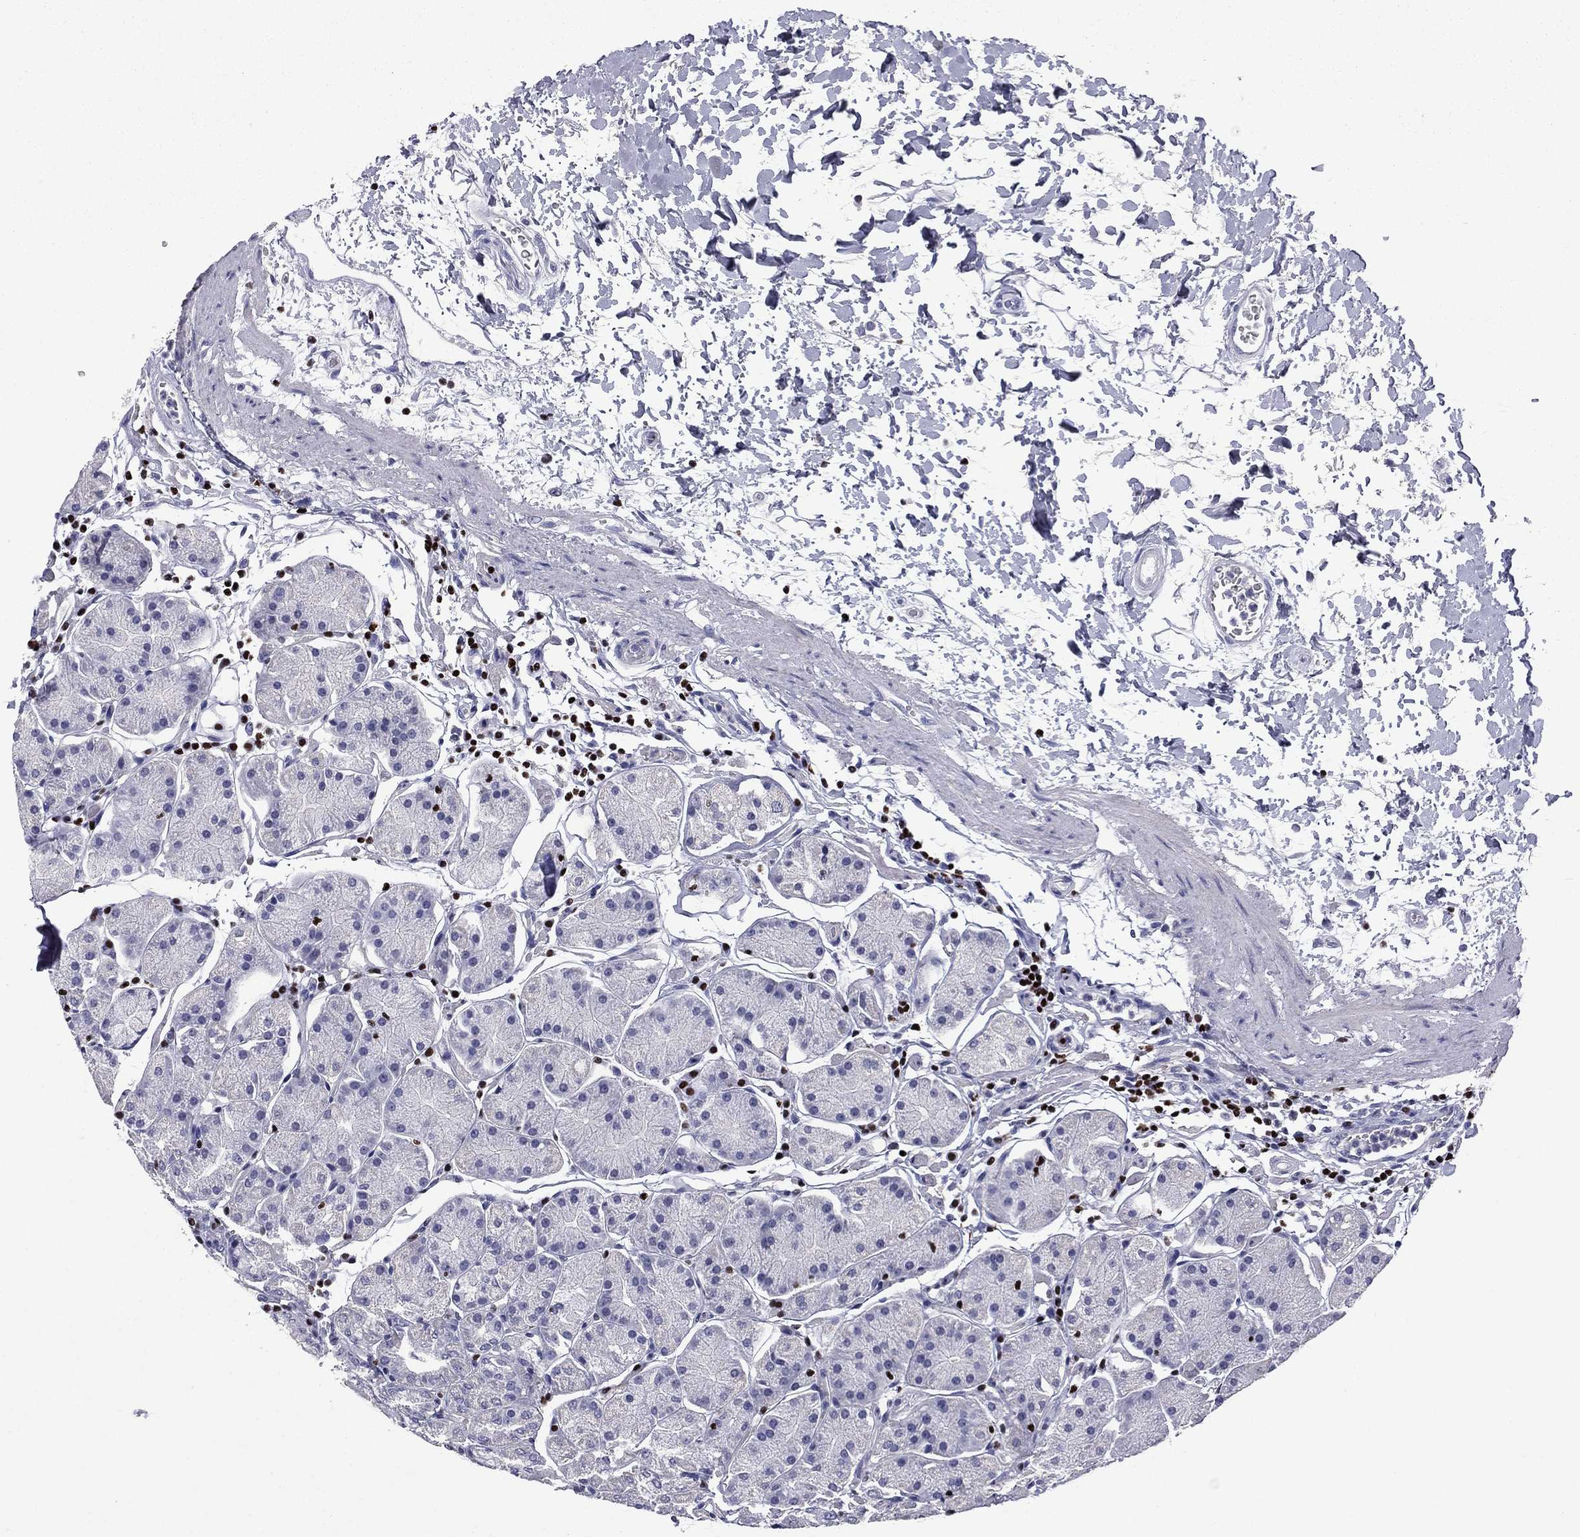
{"staining": {"intensity": "negative", "quantity": "none", "location": "none"}, "tissue": "stomach", "cell_type": "Glandular cells", "image_type": "normal", "snomed": [{"axis": "morphology", "description": "Normal tissue, NOS"}, {"axis": "topography", "description": "Stomach"}], "caption": "Stomach was stained to show a protein in brown. There is no significant expression in glandular cells. (DAB immunohistochemistry, high magnification).", "gene": "IKZF3", "patient": {"sex": "male", "age": 54}}